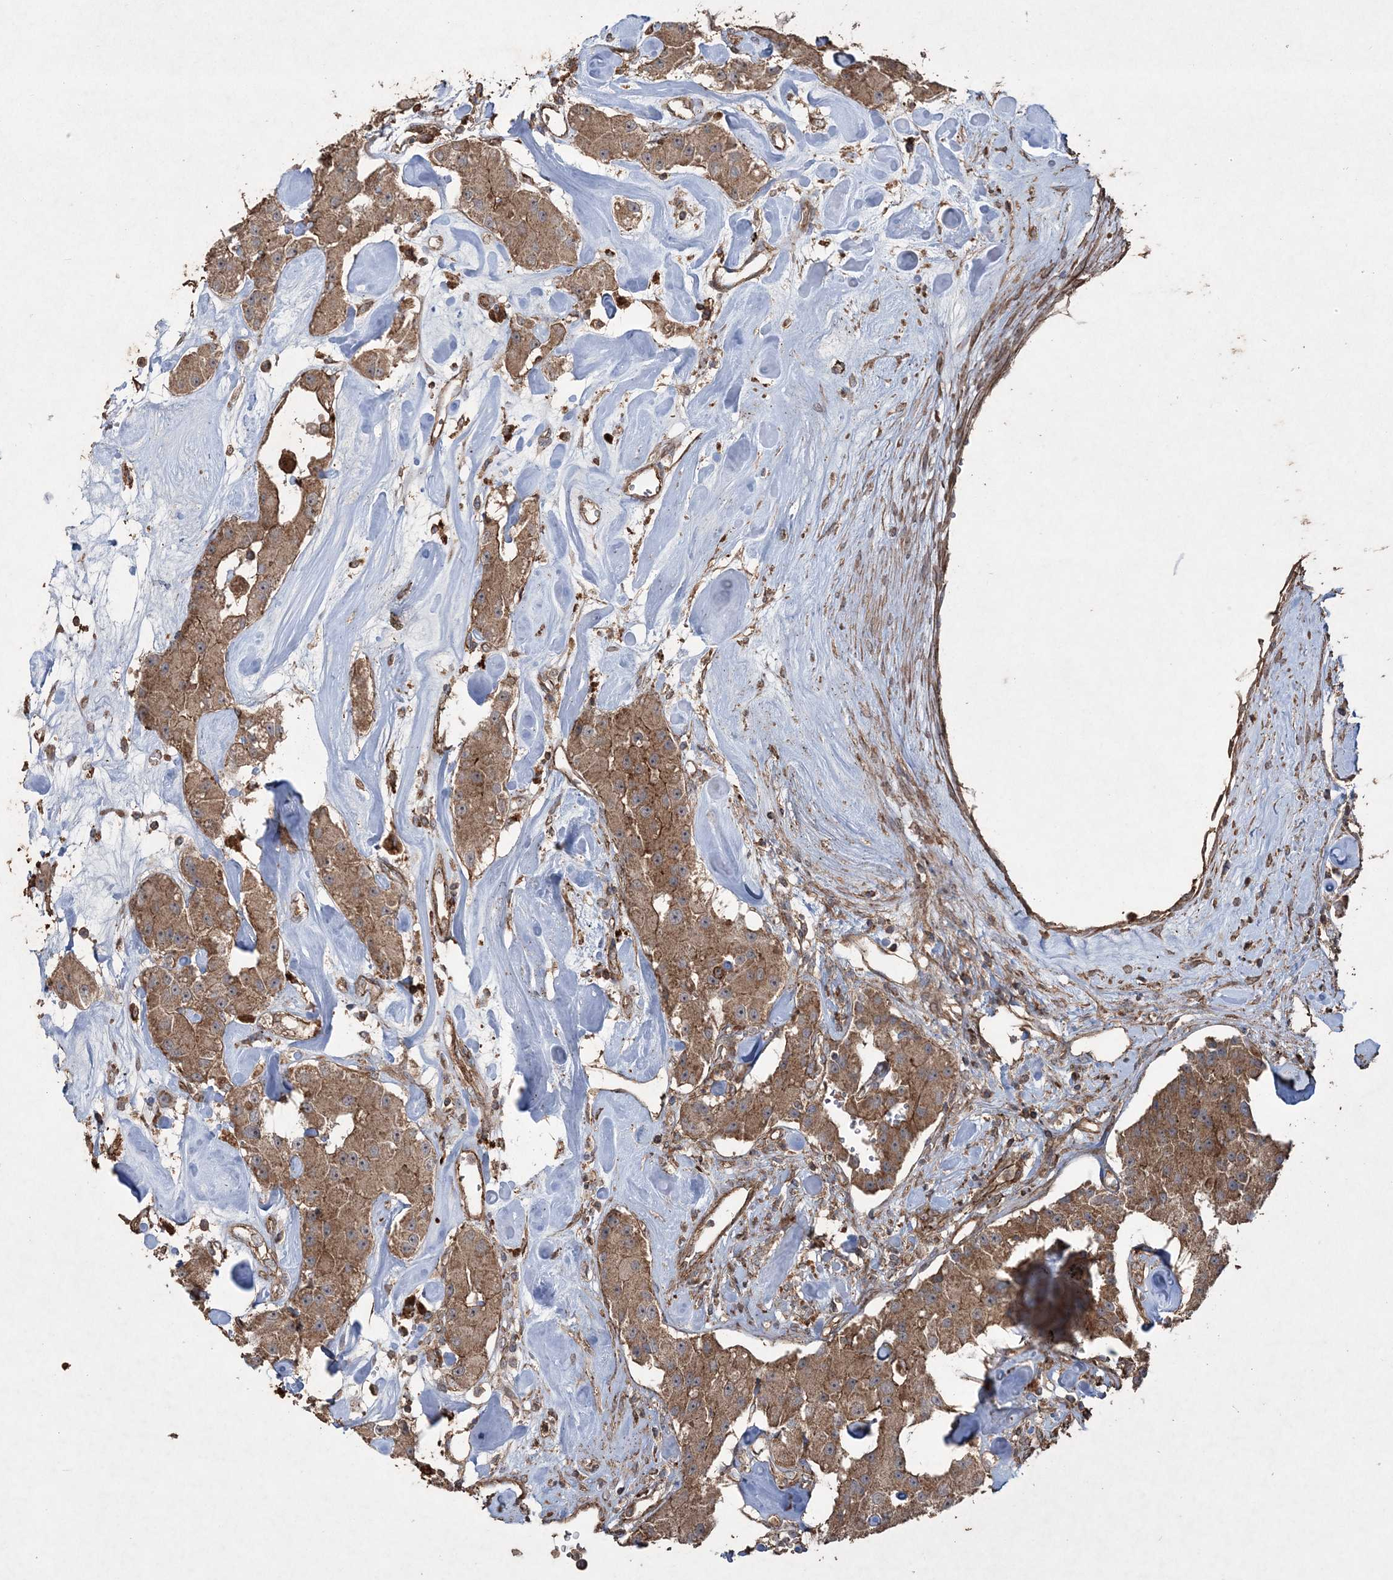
{"staining": {"intensity": "moderate", "quantity": ">75%", "location": "cytoplasmic/membranous"}, "tissue": "carcinoid", "cell_type": "Tumor cells", "image_type": "cancer", "snomed": [{"axis": "morphology", "description": "Carcinoid, malignant, NOS"}, {"axis": "topography", "description": "Pancreas"}], "caption": "About >75% of tumor cells in human carcinoid (malignant) demonstrate moderate cytoplasmic/membranous protein positivity as visualized by brown immunohistochemical staining.", "gene": "TTC7A", "patient": {"sex": "male", "age": 41}}